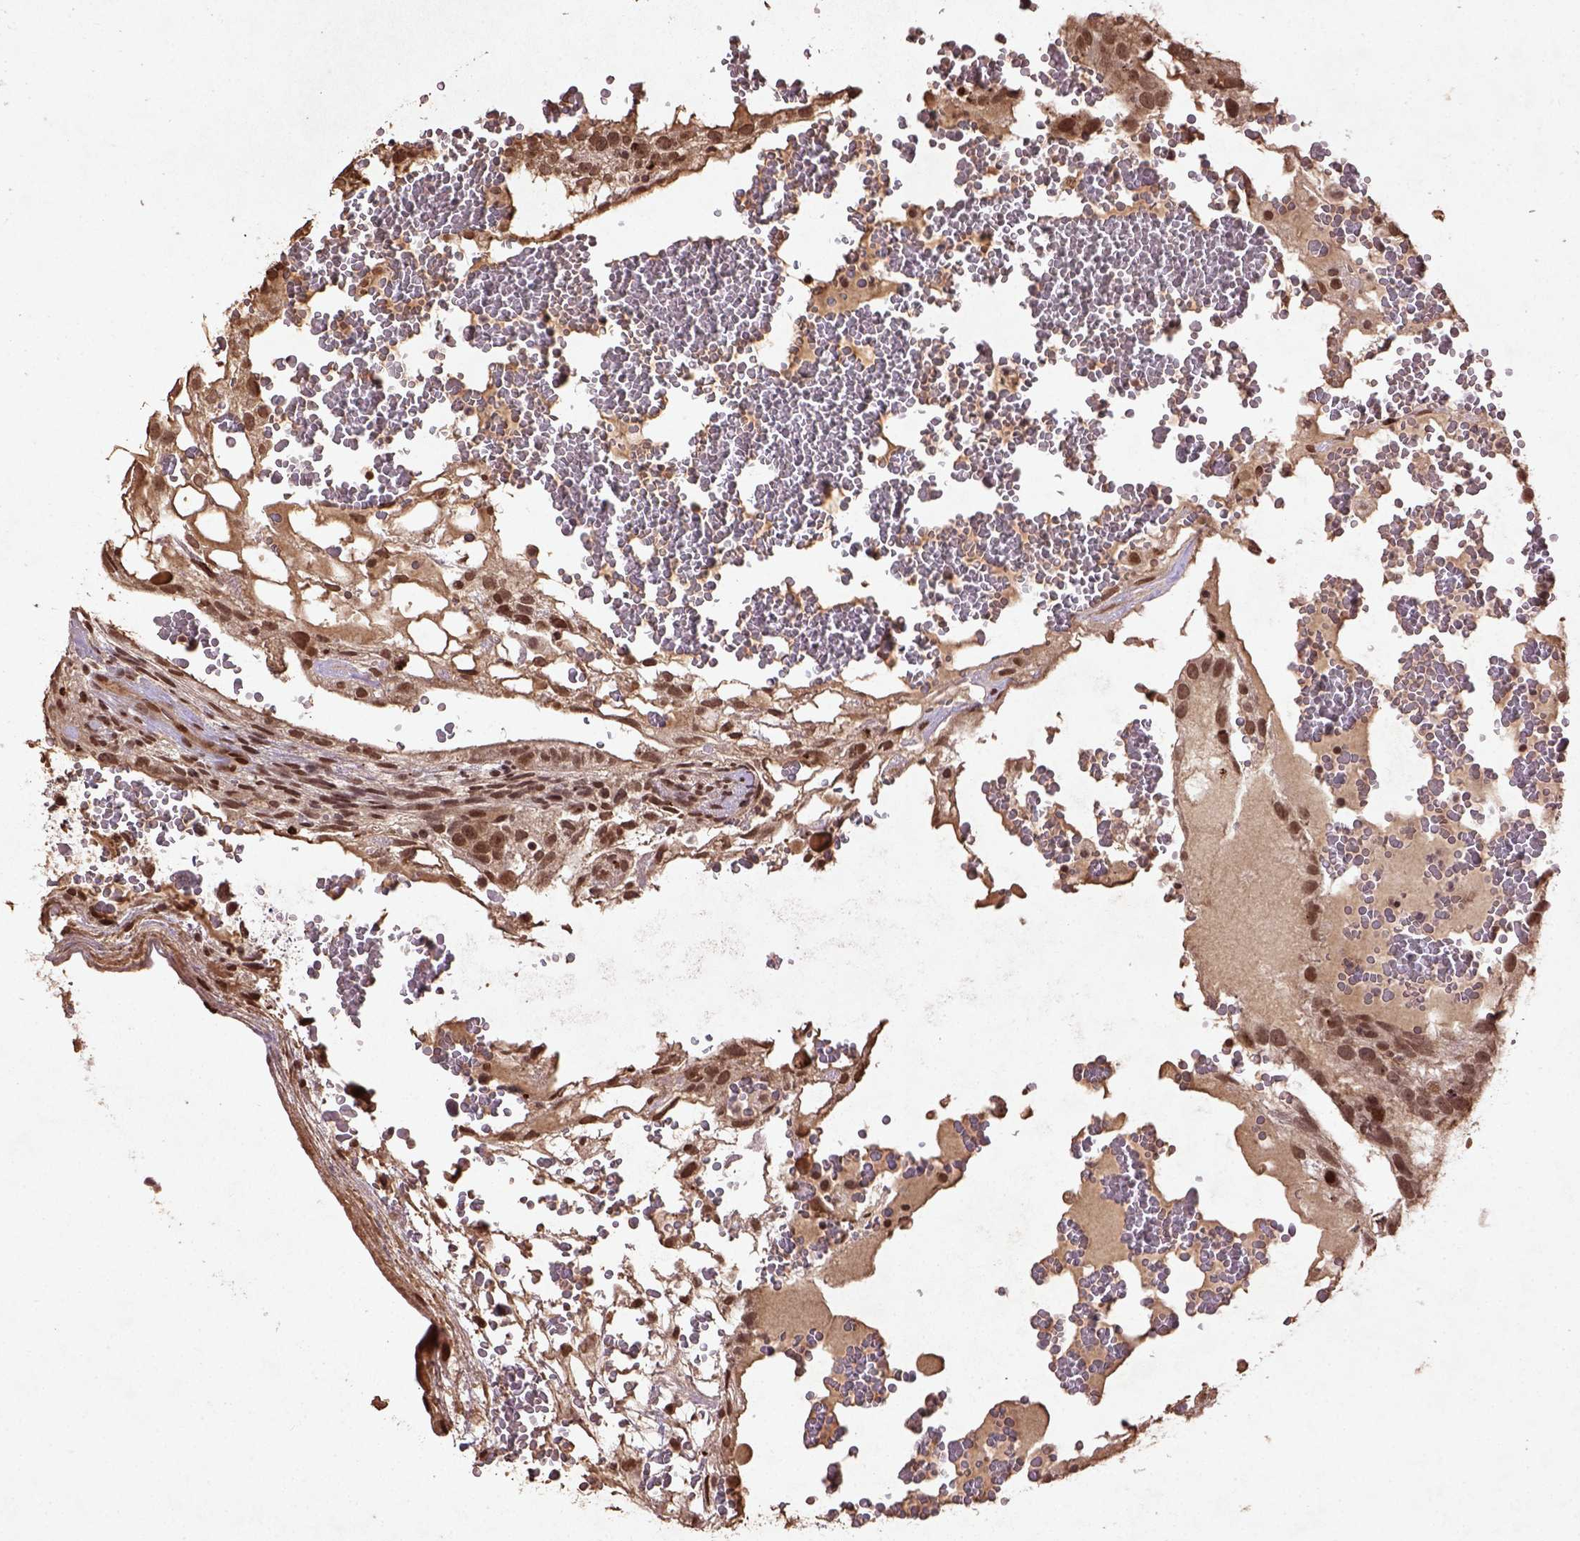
{"staining": {"intensity": "moderate", "quantity": ">75%", "location": "nuclear"}, "tissue": "testis cancer", "cell_type": "Tumor cells", "image_type": "cancer", "snomed": [{"axis": "morphology", "description": "Normal tissue, NOS"}, {"axis": "morphology", "description": "Carcinoma, Embryonal, NOS"}, {"axis": "topography", "description": "Testis"}], "caption": "The histopathology image reveals staining of testis cancer, revealing moderate nuclear protein expression (brown color) within tumor cells. (brown staining indicates protein expression, while blue staining denotes nuclei).", "gene": "BANF1", "patient": {"sex": "male", "age": 32}}